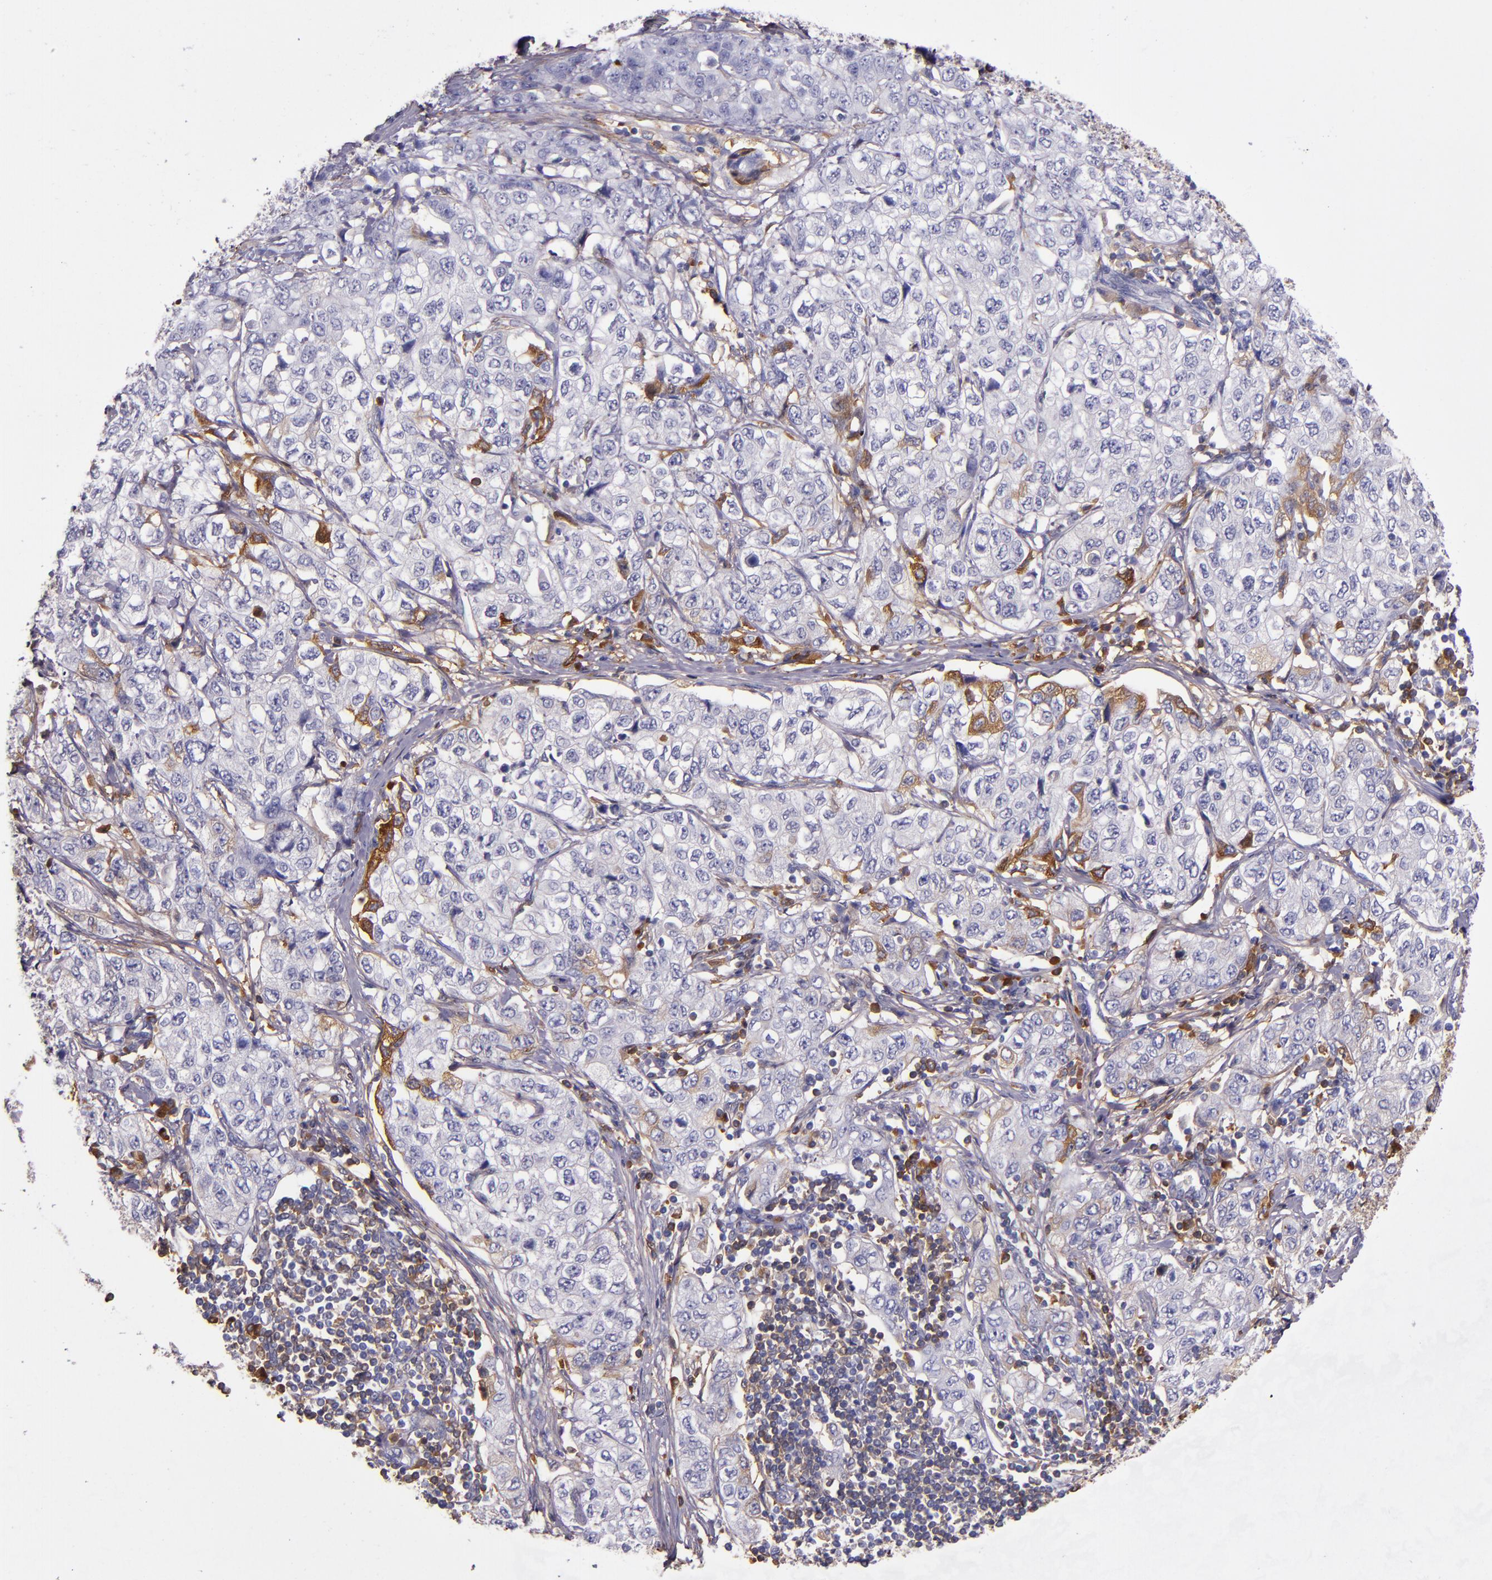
{"staining": {"intensity": "weak", "quantity": "<25%", "location": "cytoplasmic/membranous"}, "tissue": "stomach cancer", "cell_type": "Tumor cells", "image_type": "cancer", "snomed": [{"axis": "morphology", "description": "Adenocarcinoma, NOS"}, {"axis": "topography", "description": "Stomach"}], "caption": "Immunohistochemistry (IHC) of stomach cancer (adenocarcinoma) exhibits no staining in tumor cells.", "gene": "CLEC3B", "patient": {"sex": "male", "age": 48}}